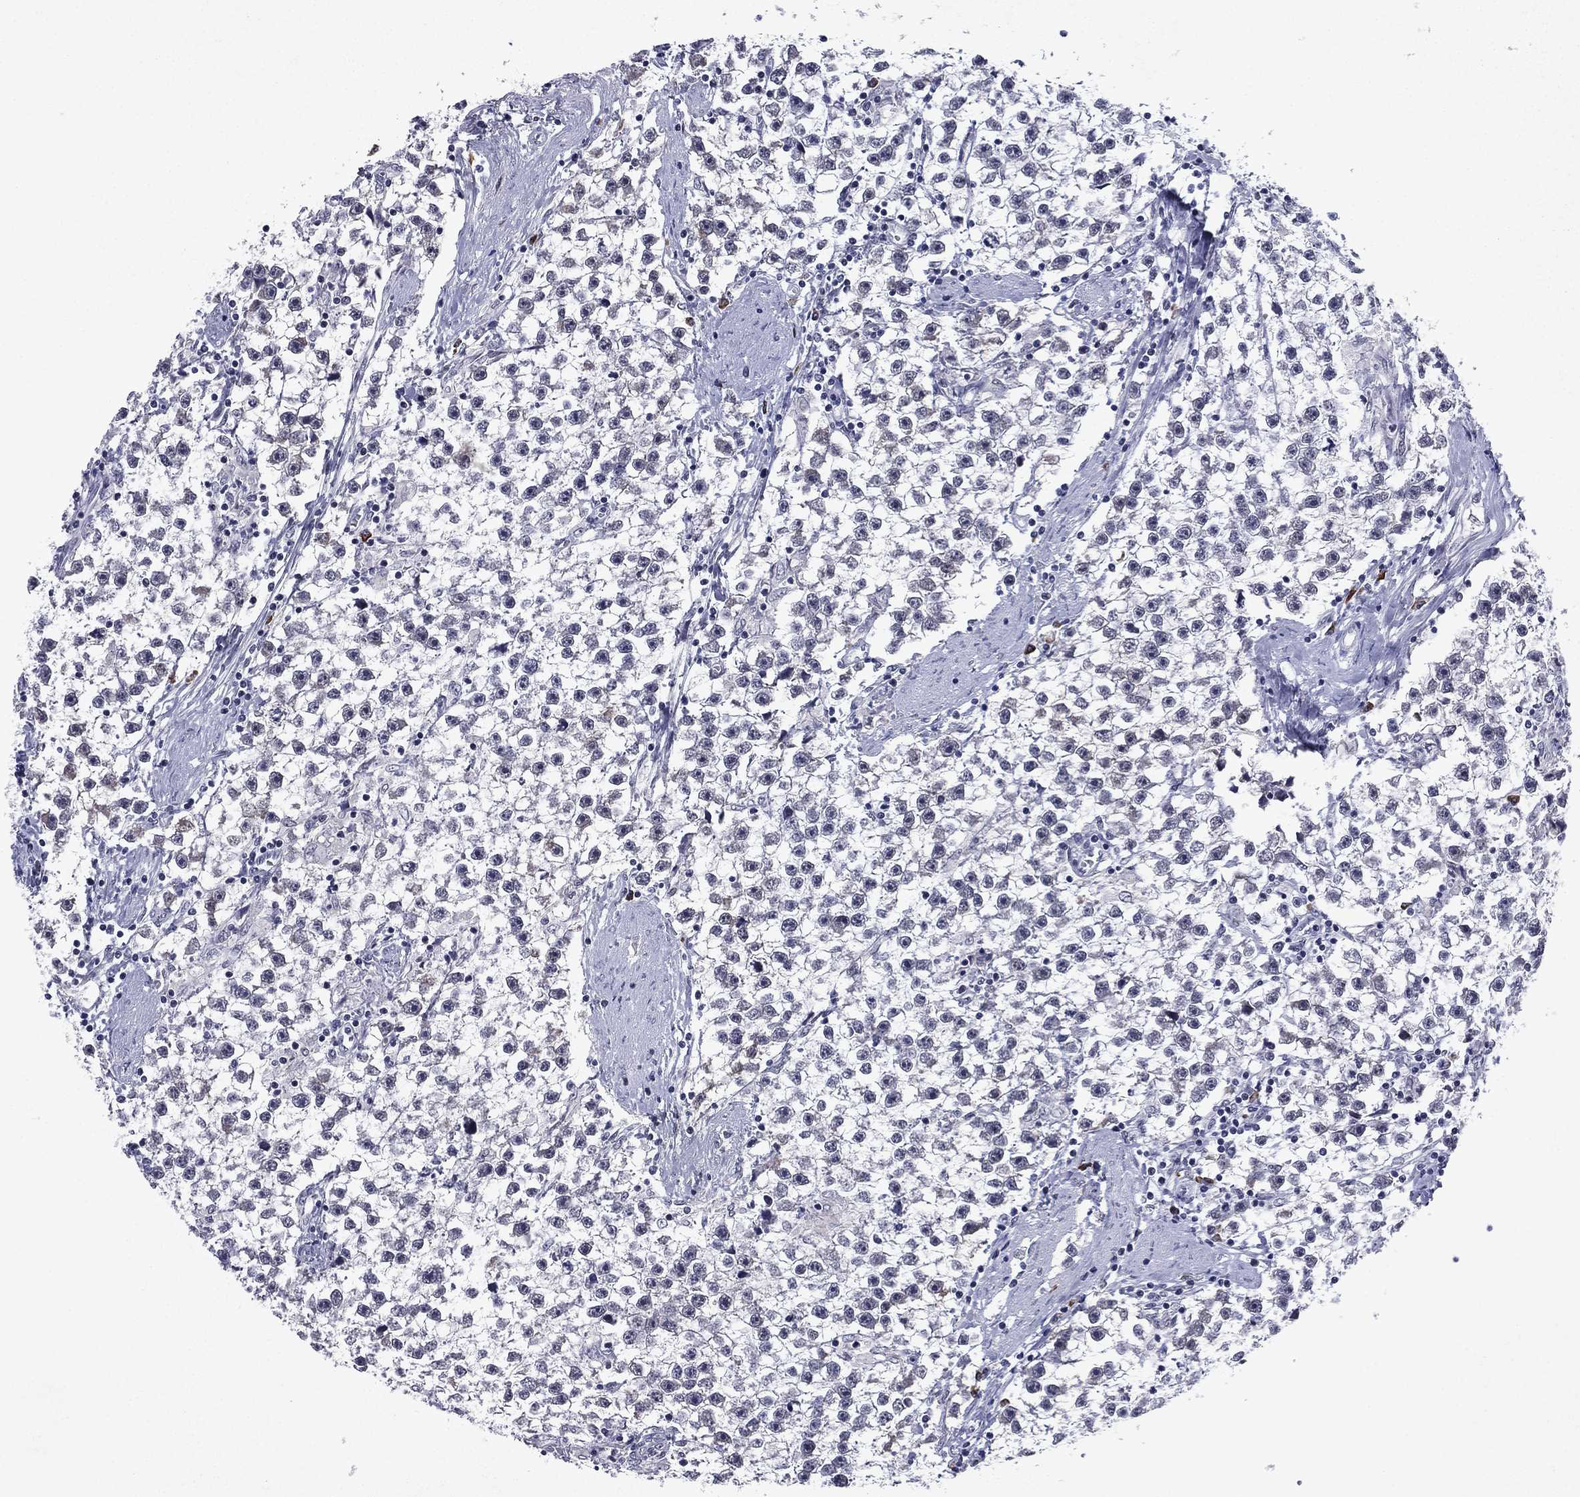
{"staining": {"intensity": "negative", "quantity": "none", "location": "none"}, "tissue": "testis cancer", "cell_type": "Tumor cells", "image_type": "cancer", "snomed": [{"axis": "morphology", "description": "Seminoma, NOS"}, {"axis": "topography", "description": "Testis"}], "caption": "The image displays no significant expression in tumor cells of testis seminoma.", "gene": "ECM1", "patient": {"sex": "male", "age": 59}}